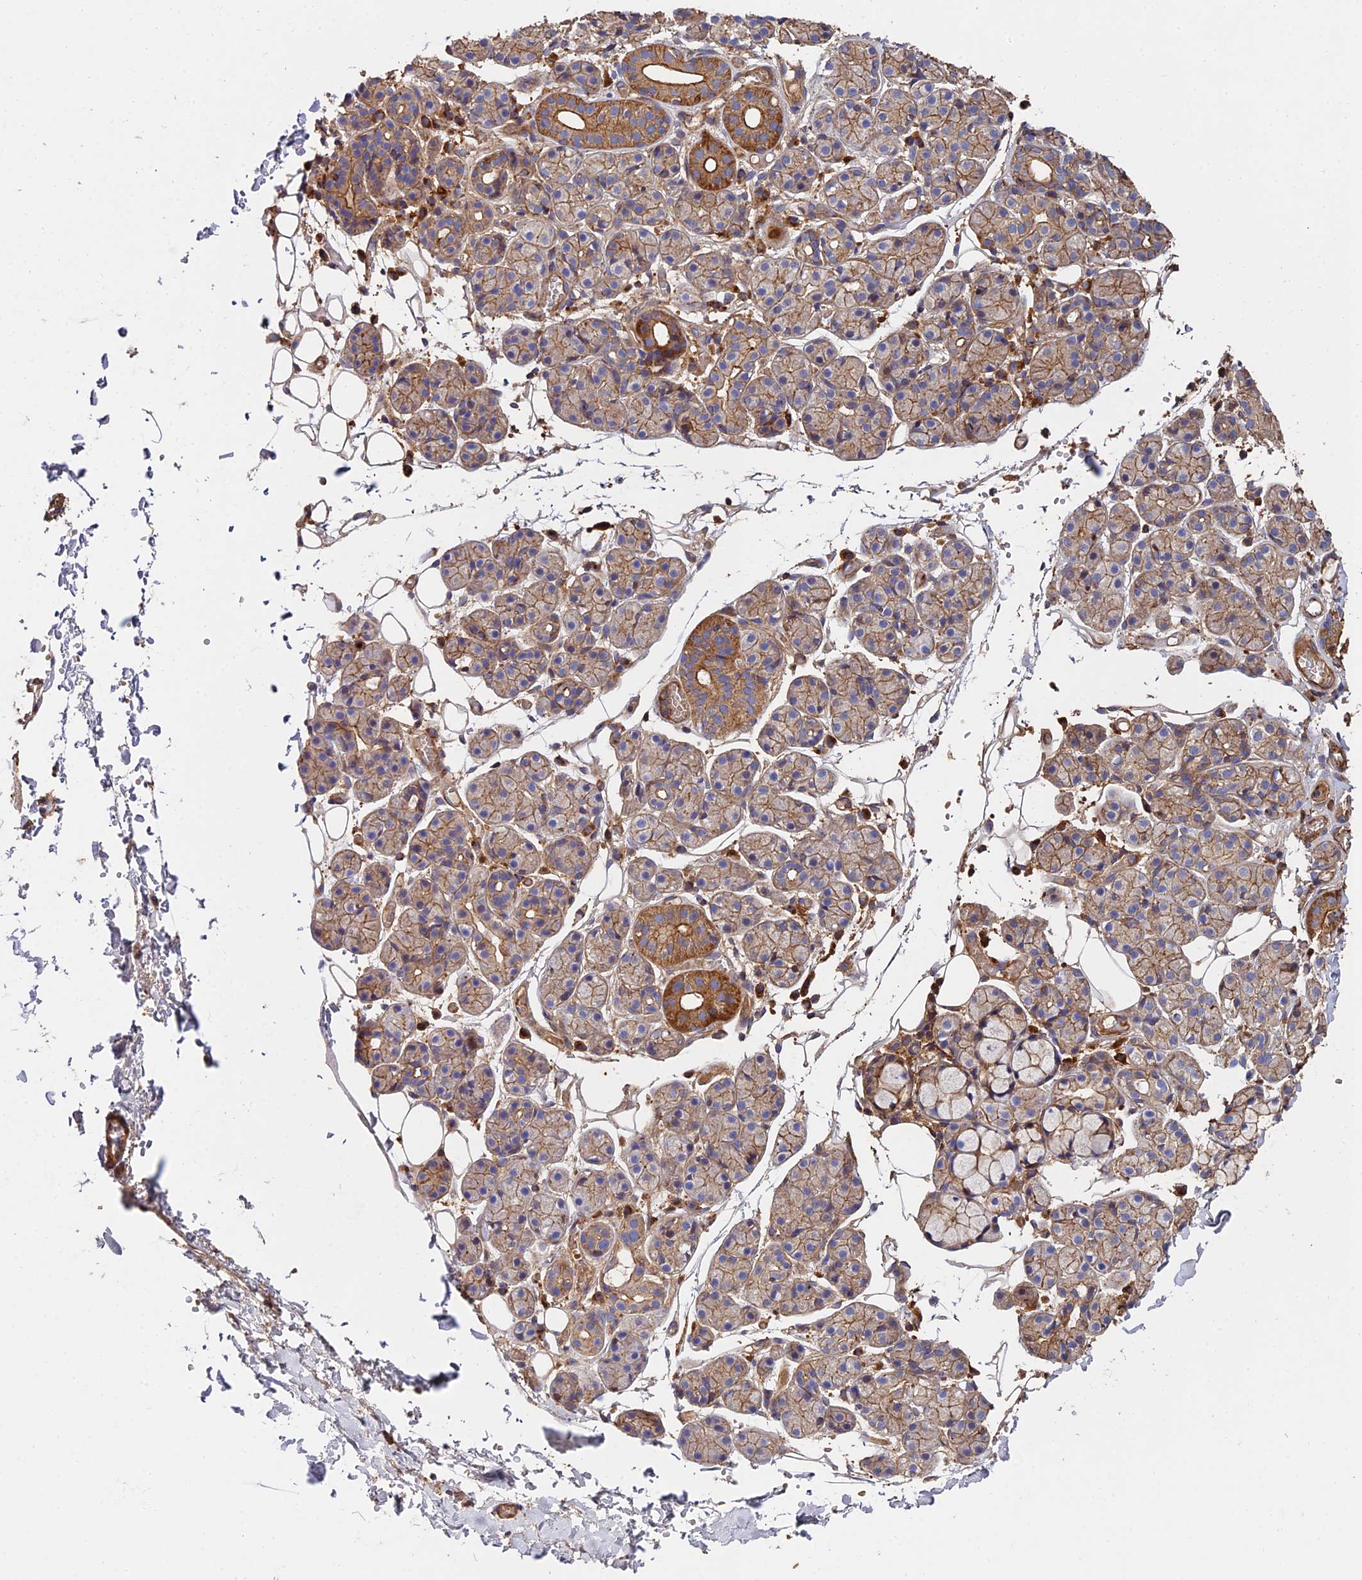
{"staining": {"intensity": "moderate", "quantity": "25%-75%", "location": "cytoplasmic/membranous"}, "tissue": "salivary gland", "cell_type": "Glandular cells", "image_type": "normal", "snomed": [{"axis": "morphology", "description": "Normal tissue, NOS"}, {"axis": "topography", "description": "Salivary gland"}], "caption": "Human salivary gland stained with a brown dye demonstrates moderate cytoplasmic/membranous positive expression in approximately 25%-75% of glandular cells.", "gene": "EXT1", "patient": {"sex": "male", "age": 63}}